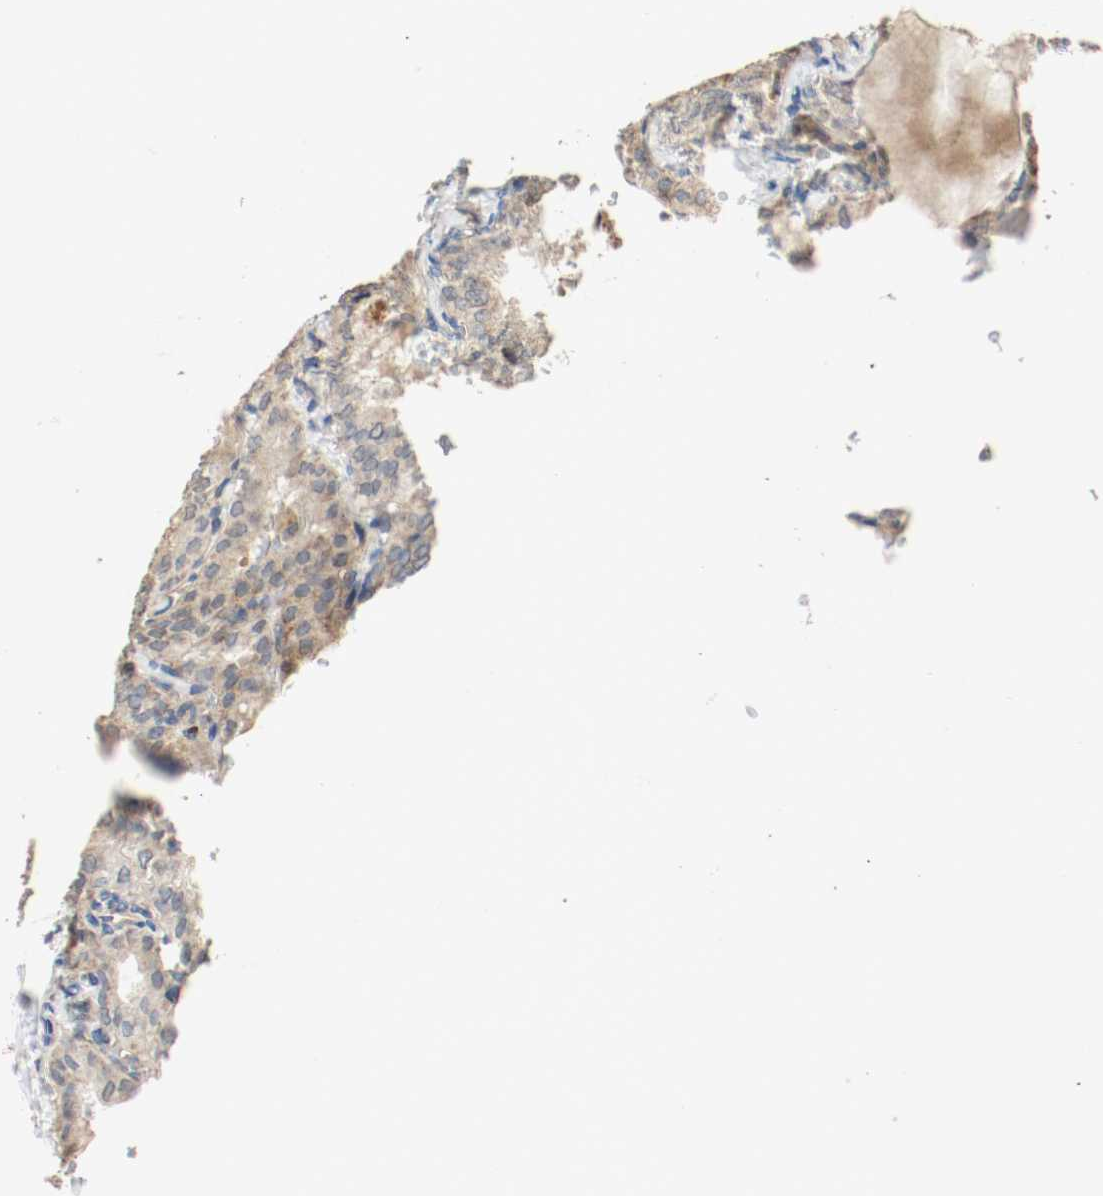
{"staining": {"intensity": "moderate", "quantity": ">75%", "location": "cytoplasmic/membranous,nuclear"}, "tissue": "thyroid cancer", "cell_type": "Tumor cells", "image_type": "cancer", "snomed": [{"axis": "morphology", "description": "Papillary adenocarcinoma, NOS"}, {"axis": "topography", "description": "Thyroid gland"}], "caption": "This histopathology image displays immunohistochemistry (IHC) staining of human thyroid papillary adenocarcinoma, with medium moderate cytoplasmic/membranous and nuclear staining in approximately >75% of tumor cells.", "gene": "ALDH4A1", "patient": {"sex": "male", "age": 20}}